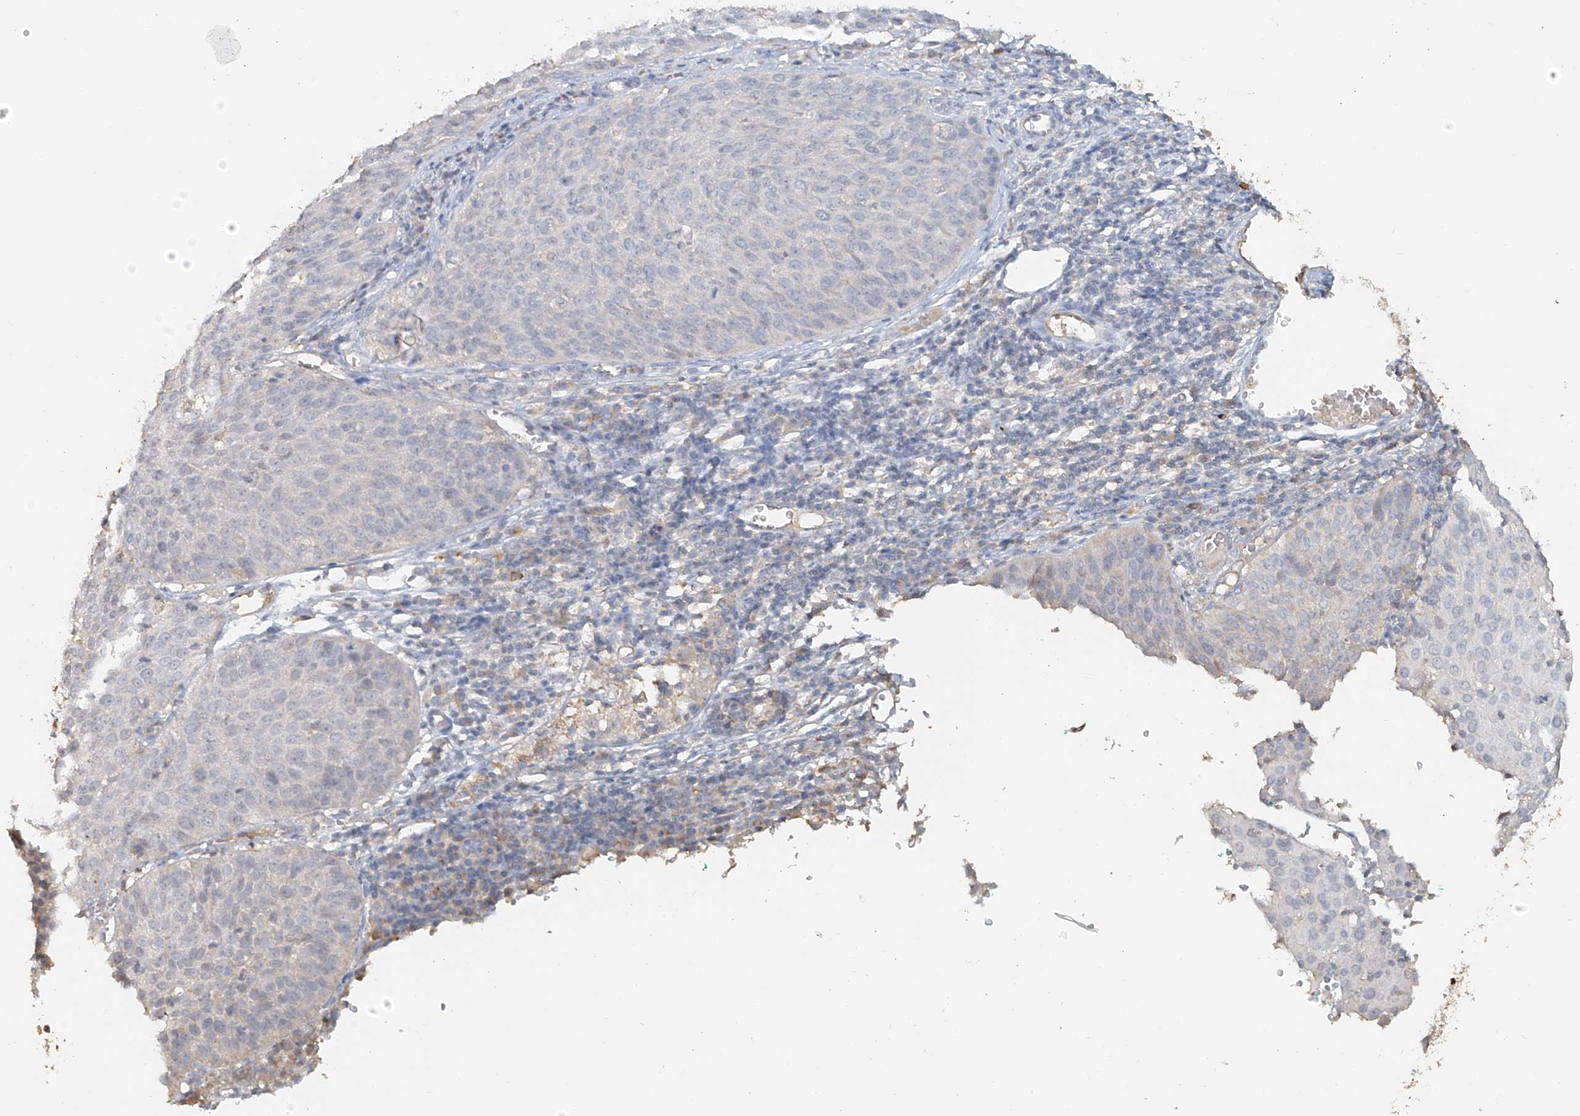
{"staining": {"intensity": "negative", "quantity": "none", "location": "none"}, "tissue": "cervical cancer", "cell_type": "Tumor cells", "image_type": "cancer", "snomed": [{"axis": "morphology", "description": "Squamous cell carcinoma, NOS"}, {"axis": "topography", "description": "Cervix"}], "caption": "This is a micrograph of immunohistochemistry (IHC) staining of squamous cell carcinoma (cervical), which shows no positivity in tumor cells.", "gene": "NPHS1", "patient": {"sex": "female", "age": 38}}